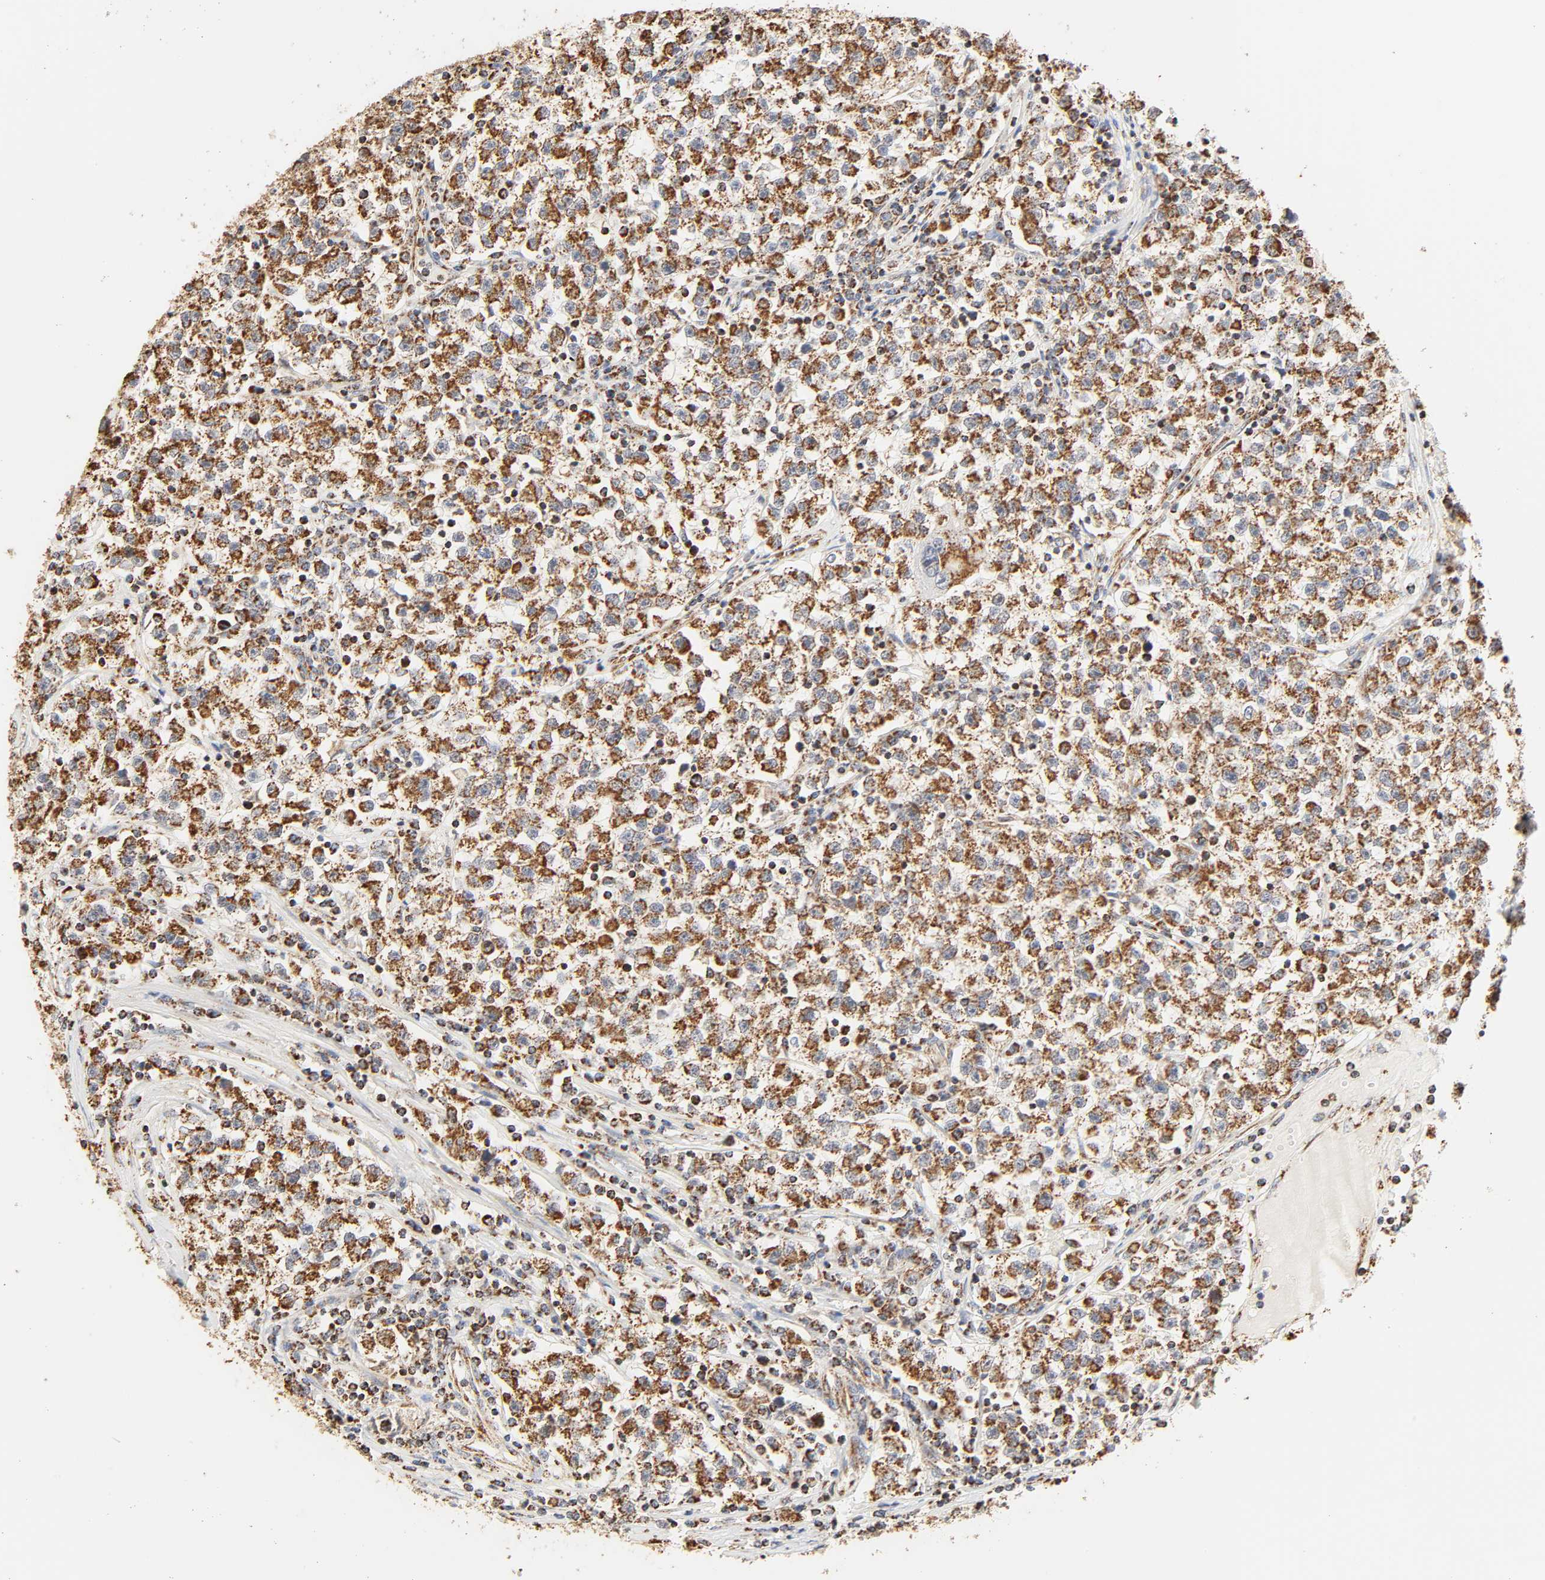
{"staining": {"intensity": "moderate", "quantity": ">75%", "location": "cytoplasmic/membranous"}, "tissue": "testis cancer", "cell_type": "Tumor cells", "image_type": "cancer", "snomed": [{"axis": "morphology", "description": "Seminoma, NOS"}, {"axis": "topography", "description": "Testis"}], "caption": "Tumor cells exhibit medium levels of moderate cytoplasmic/membranous expression in about >75% of cells in testis seminoma.", "gene": "ZMAT5", "patient": {"sex": "male", "age": 22}}